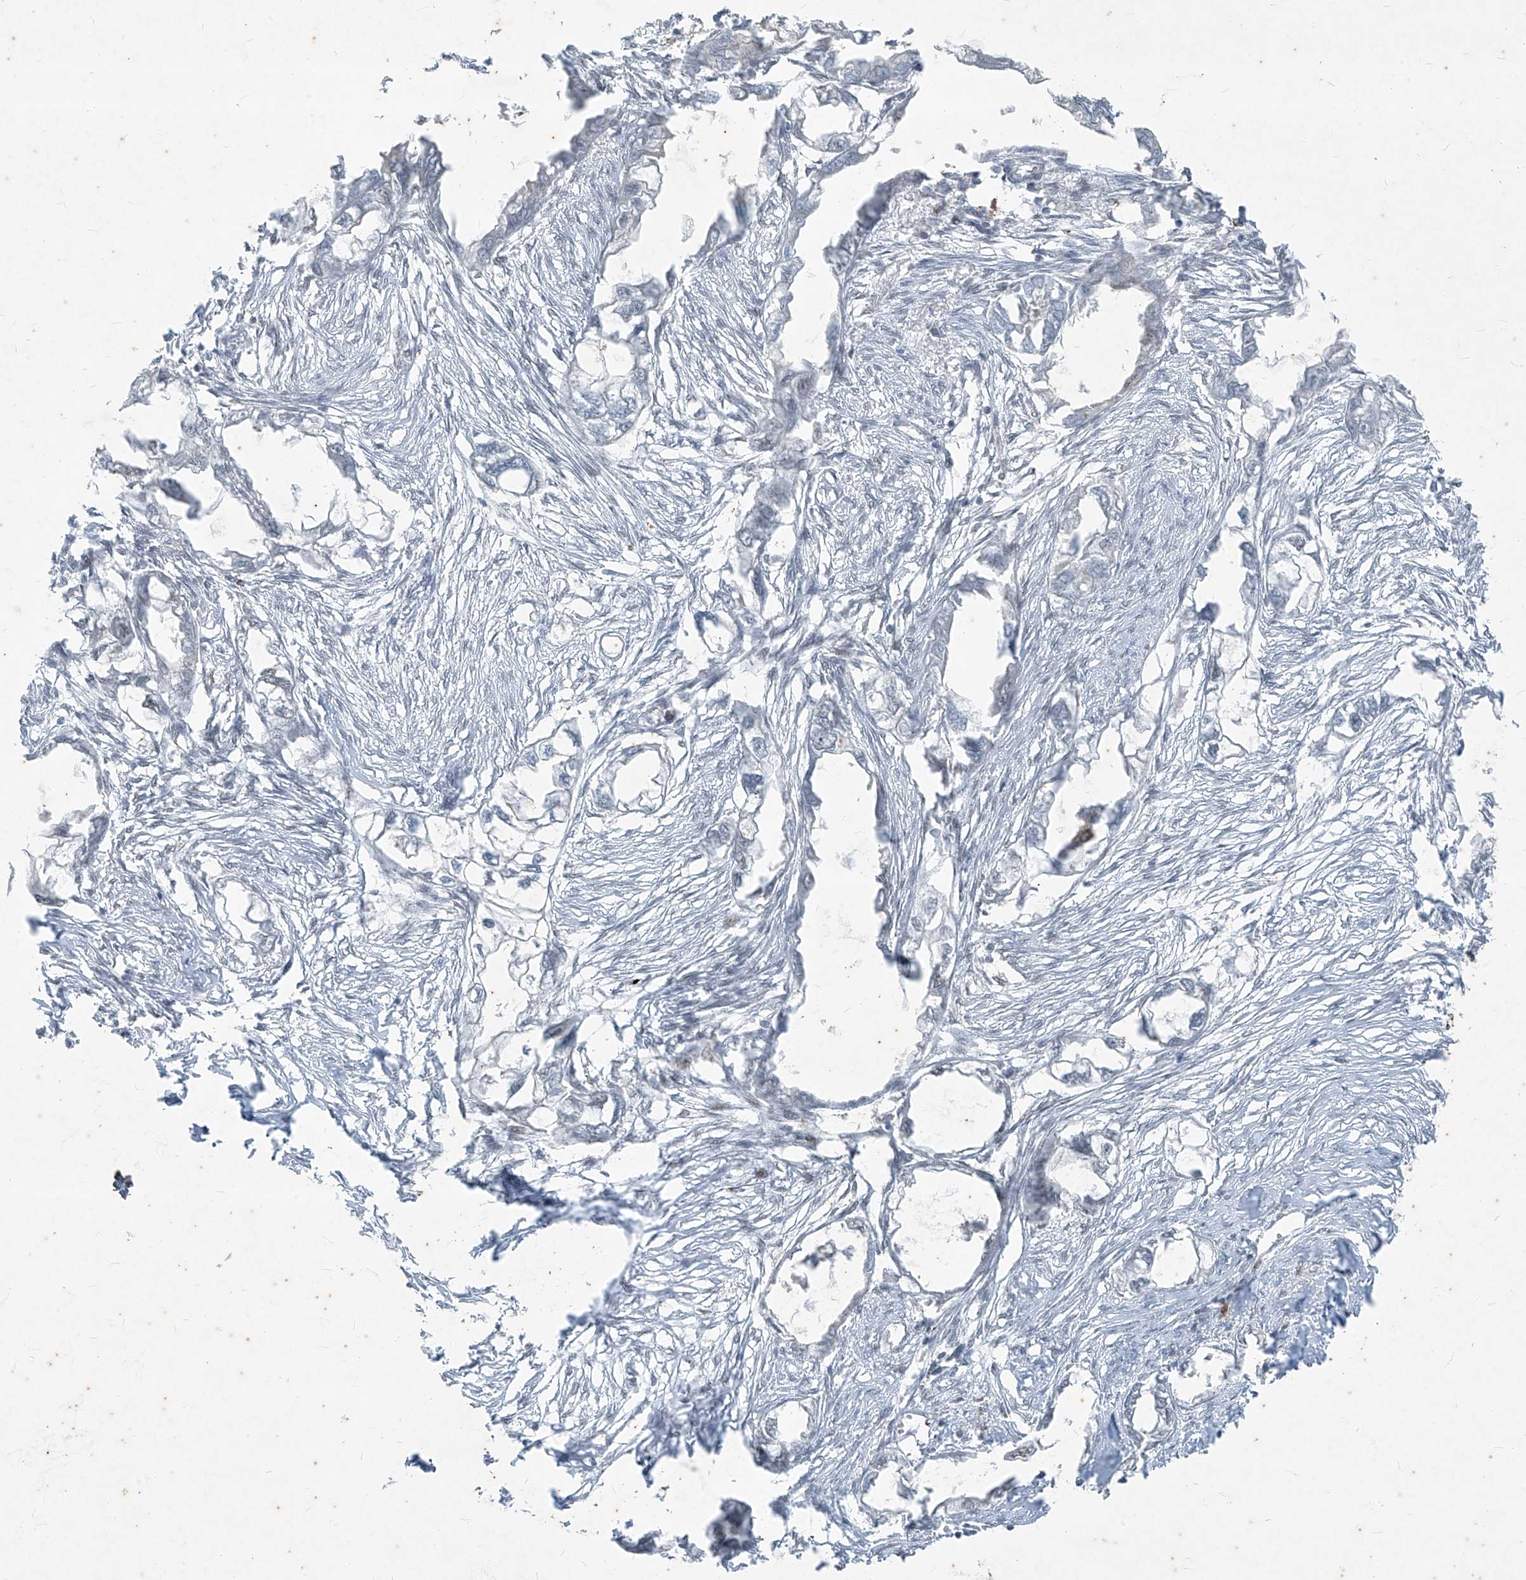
{"staining": {"intensity": "negative", "quantity": "none", "location": "none"}, "tissue": "endometrial cancer", "cell_type": "Tumor cells", "image_type": "cancer", "snomed": [{"axis": "morphology", "description": "Adenocarcinoma, NOS"}, {"axis": "morphology", "description": "Adenocarcinoma, metastatic, NOS"}, {"axis": "topography", "description": "Adipose tissue"}, {"axis": "topography", "description": "Endometrium"}], "caption": "Adenocarcinoma (endometrial) stained for a protein using immunohistochemistry (IHC) displays no staining tumor cells.", "gene": "ZNF354B", "patient": {"sex": "female", "age": 67}}